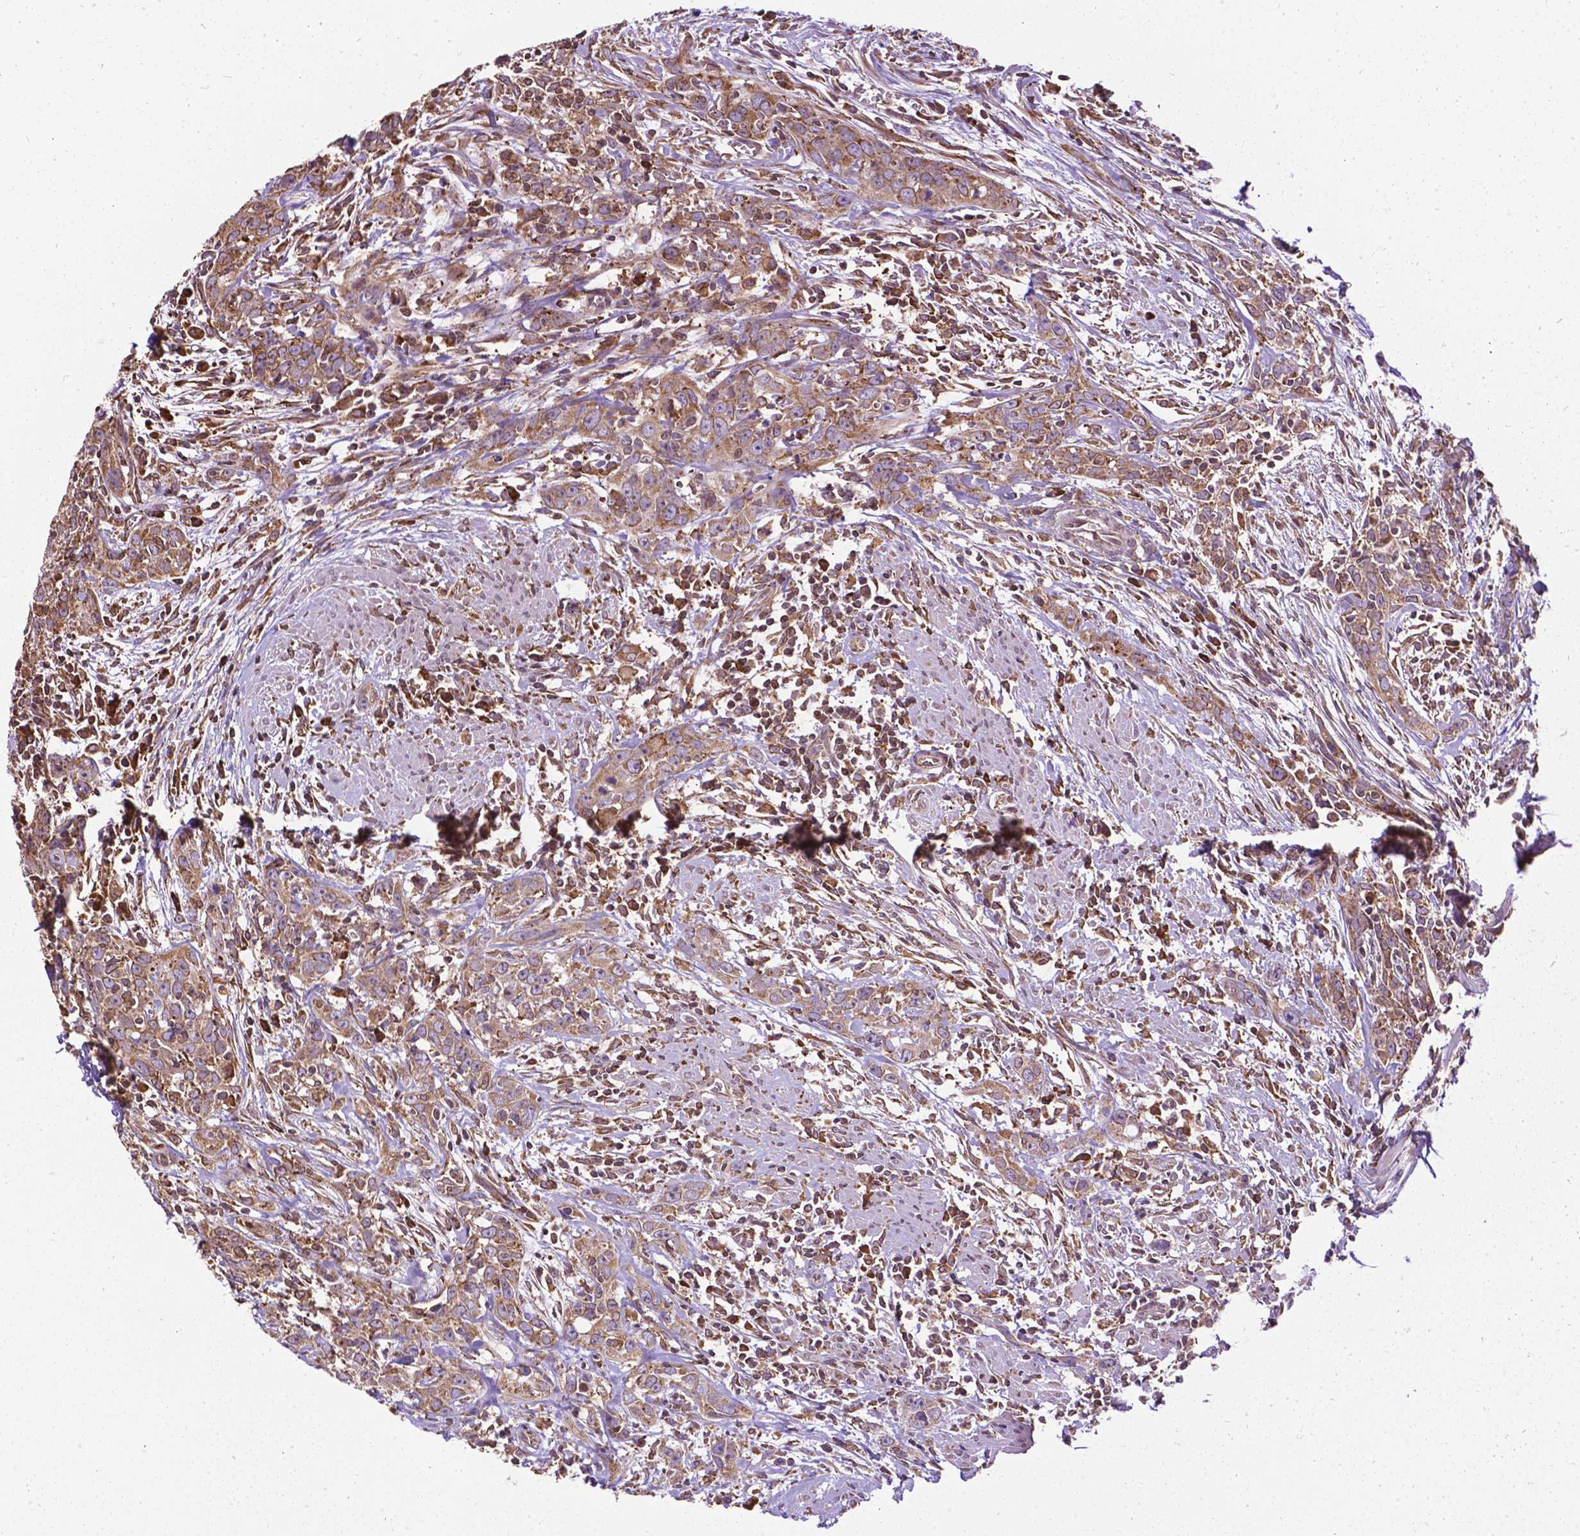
{"staining": {"intensity": "weak", "quantity": ">75%", "location": "cytoplasmic/membranous"}, "tissue": "urothelial cancer", "cell_type": "Tumor cells", "image_type": "cancer", "snomed": [{"axis": "morphology", "description": "Urothelial carcinoma, High grade"}, {"axis": "topography", "description": "Urinary bladder"}], "caption": "Weak cytoplasmic/membranous protein positivity is identified in approximately >75% of tumor cells in urothelial cancer.", "gene": "GANAB", "patient": {"sex": "male", "age": 83}}